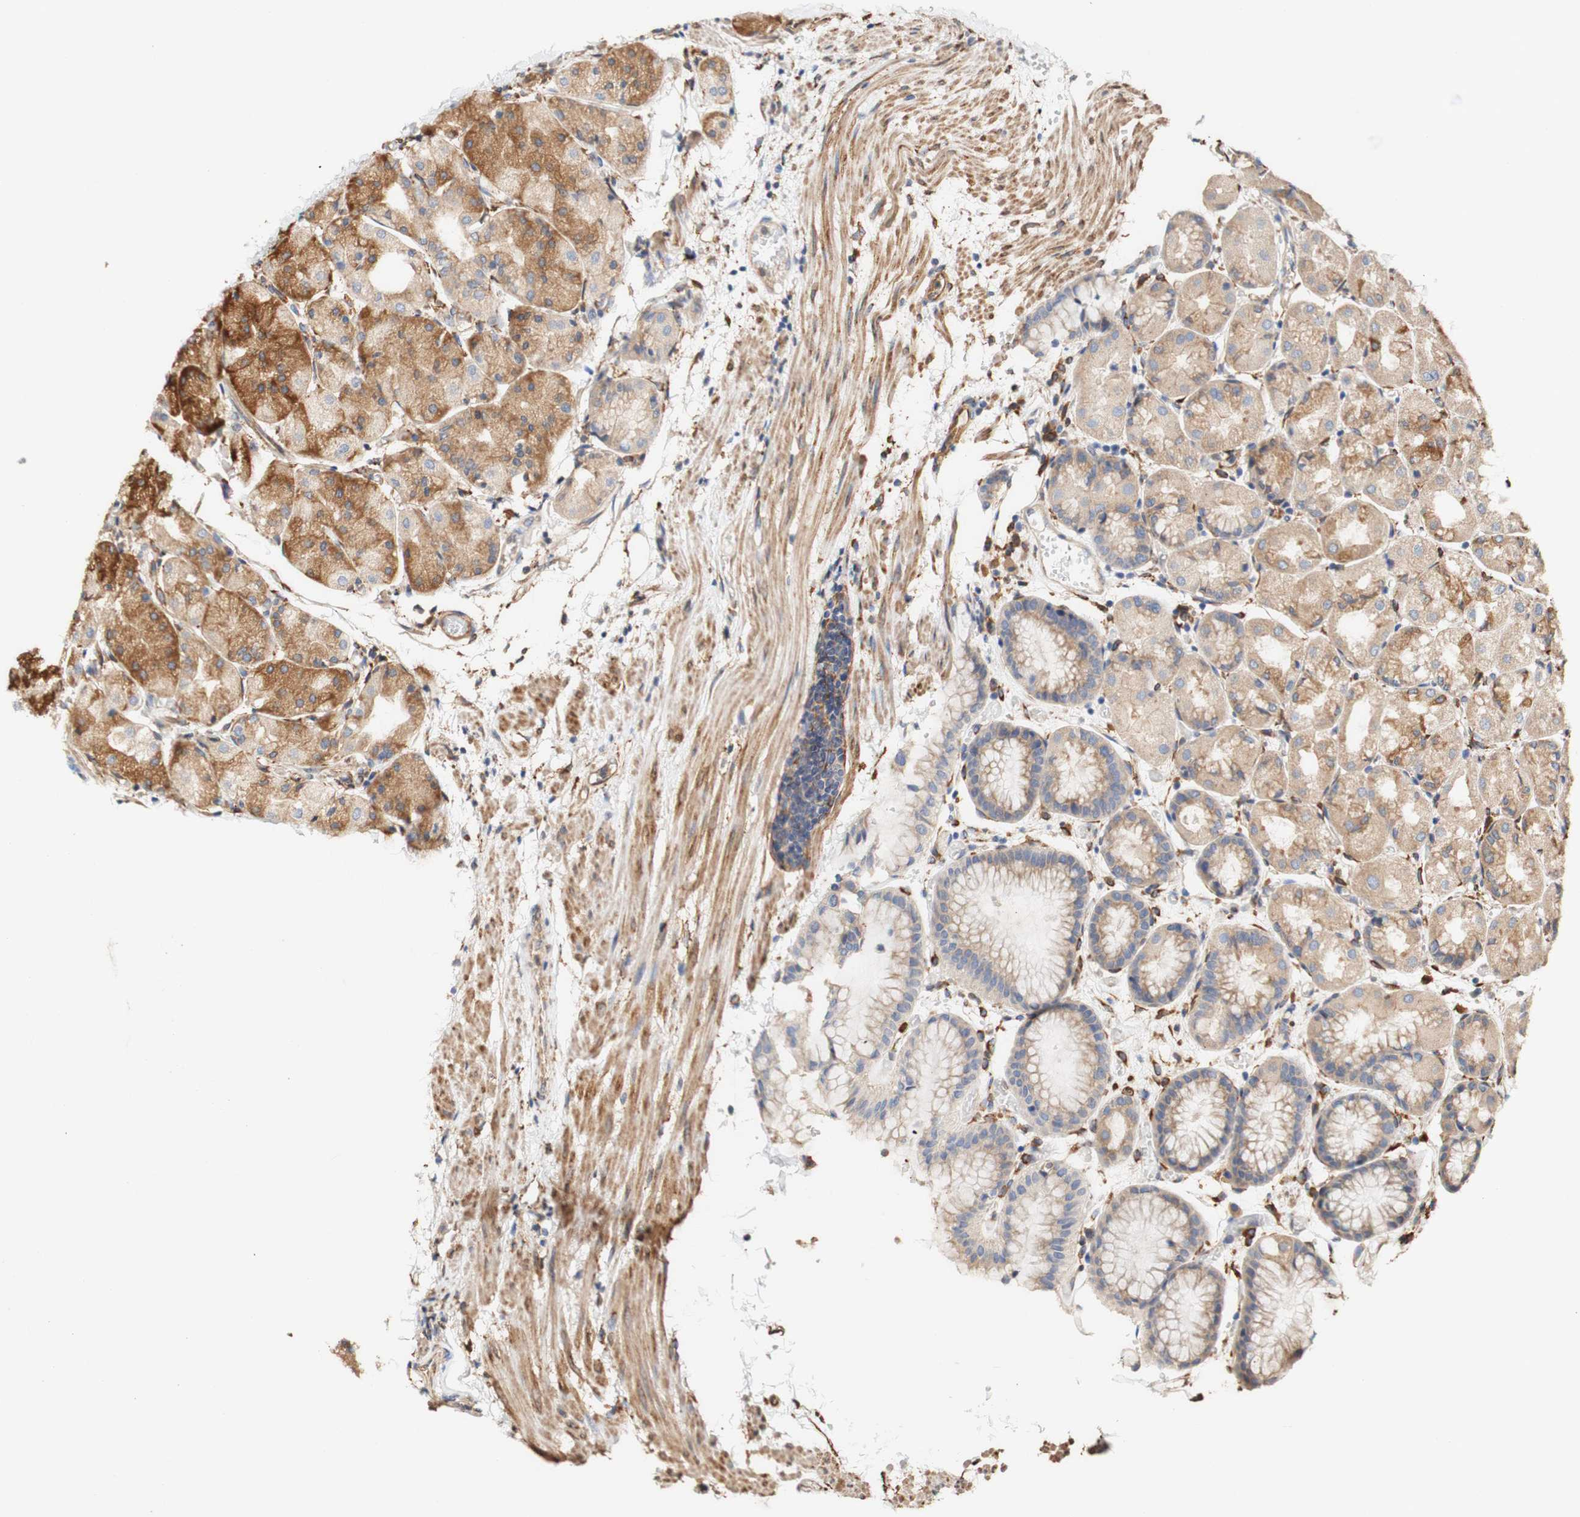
{"staining": {"intensity": "moderate", "quantity": "25%-75%", "location": "cytoplasmic/membranous"}, "tissue": "stomach", "cell_type": "Glandular cells", "image_type": "normal", "snomed": [{"axis": "morphology", "description": "Normal tissue, NOS"}, {"axis": "topography", "description": "Stomach, upper"}], "caption": "Immunohistochemistry (IHC) (DAB) staining of unremarkable stomach reveals moderate cytoplasmic/membranous protein expression in approximately 25%-75% of glandular cells.", "gene": "EIF2AK4", "patient": {"sex": "male", "age": 72}}